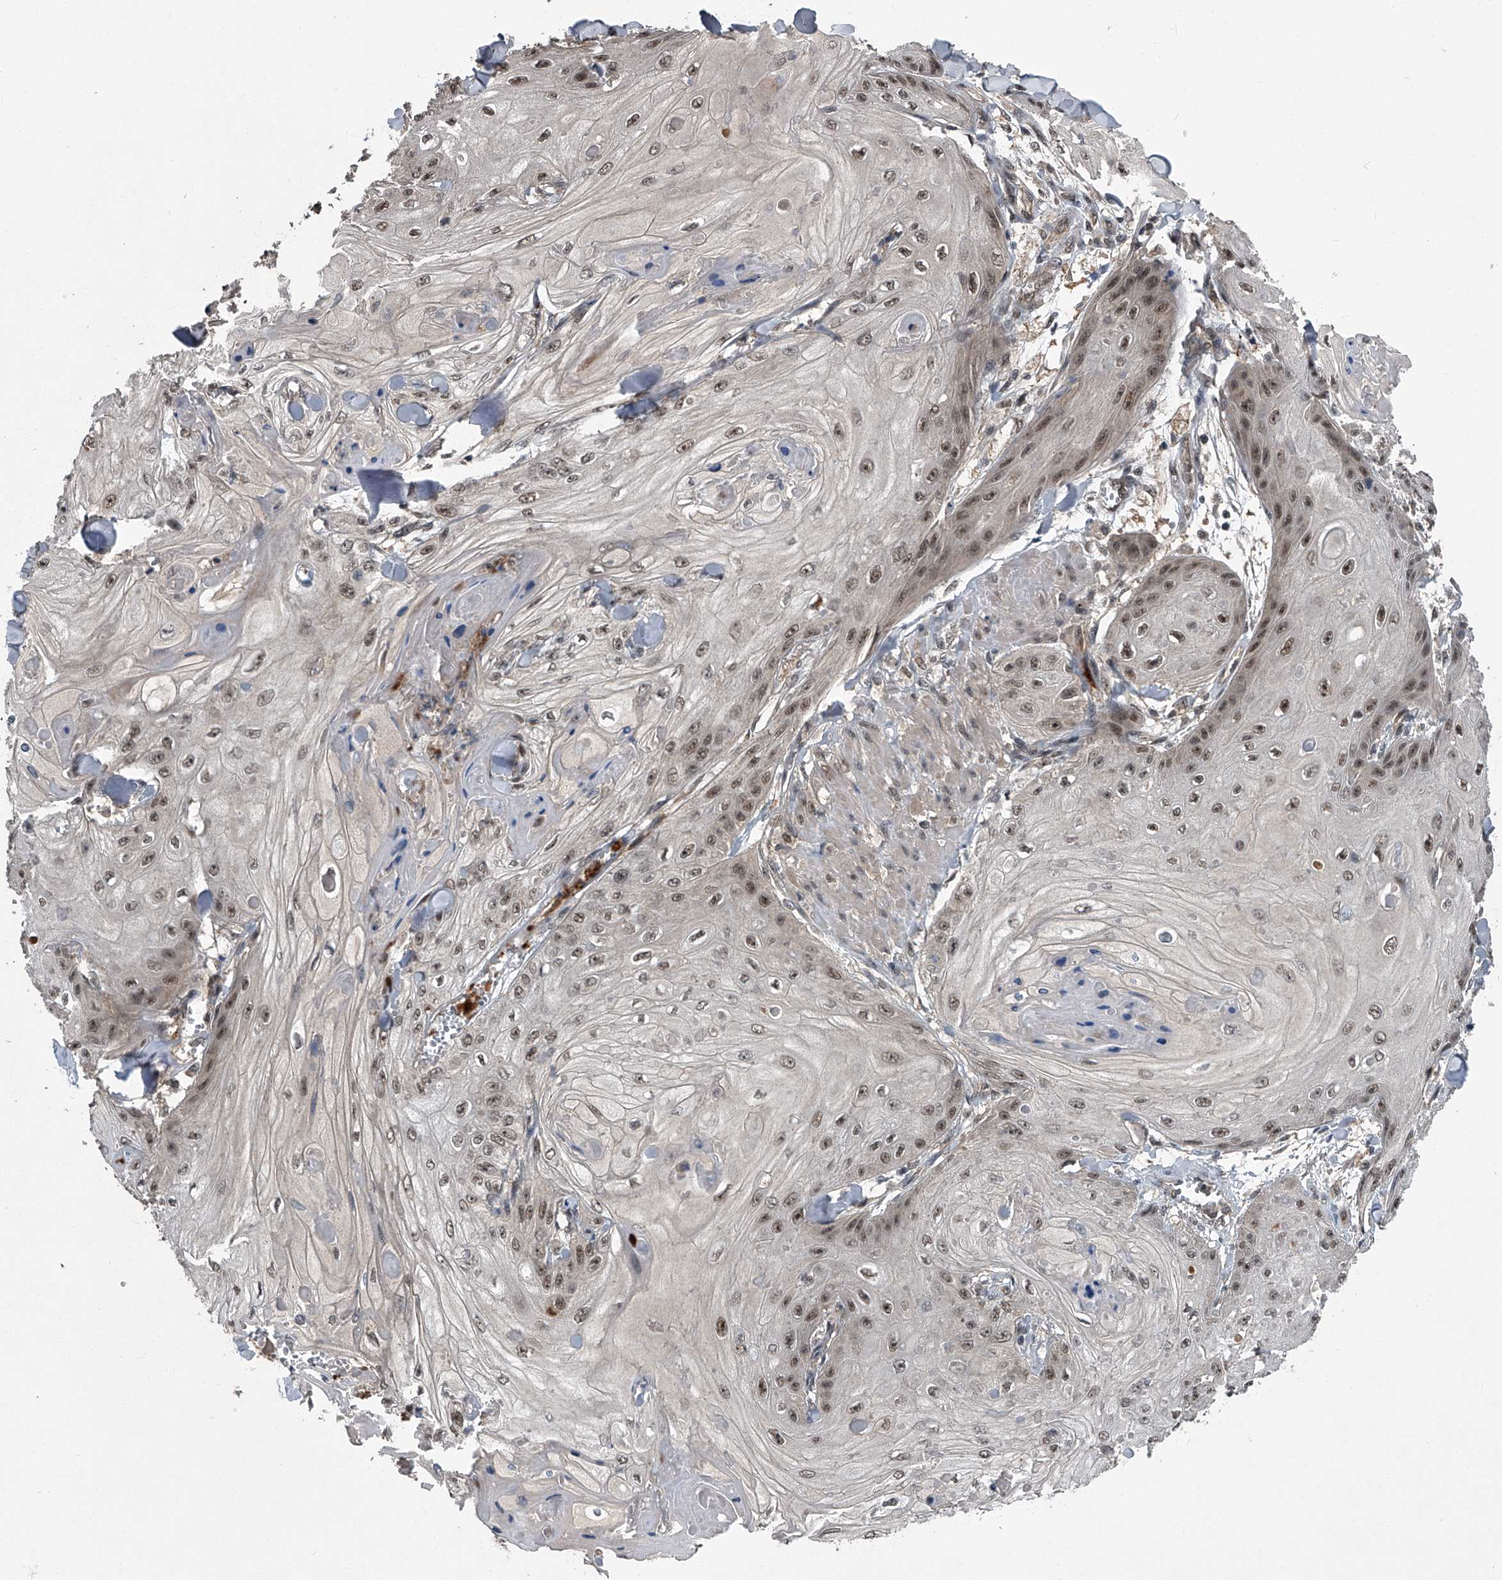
{"staining": {"intensity": "moderate", "quantity": ">75%", "location": "nuclear"}, "tissue": "skin cancer", "cell_type": "Tumor cells", "image_type": "cancer", "snomed": [{"axis": "morphology", "description": "Squamous cell carcinoma, NOS"}, {"axis": "topography", "description": "Skin"}], "caption": "Human squamous cell carcinoma (skin) stained with a brown dye exhibits moderate nuclear positive positivity in approximately >75% of tumor cells.", "gene": "SLC12A8", "patient": {"sex": "male", "age": 74}}